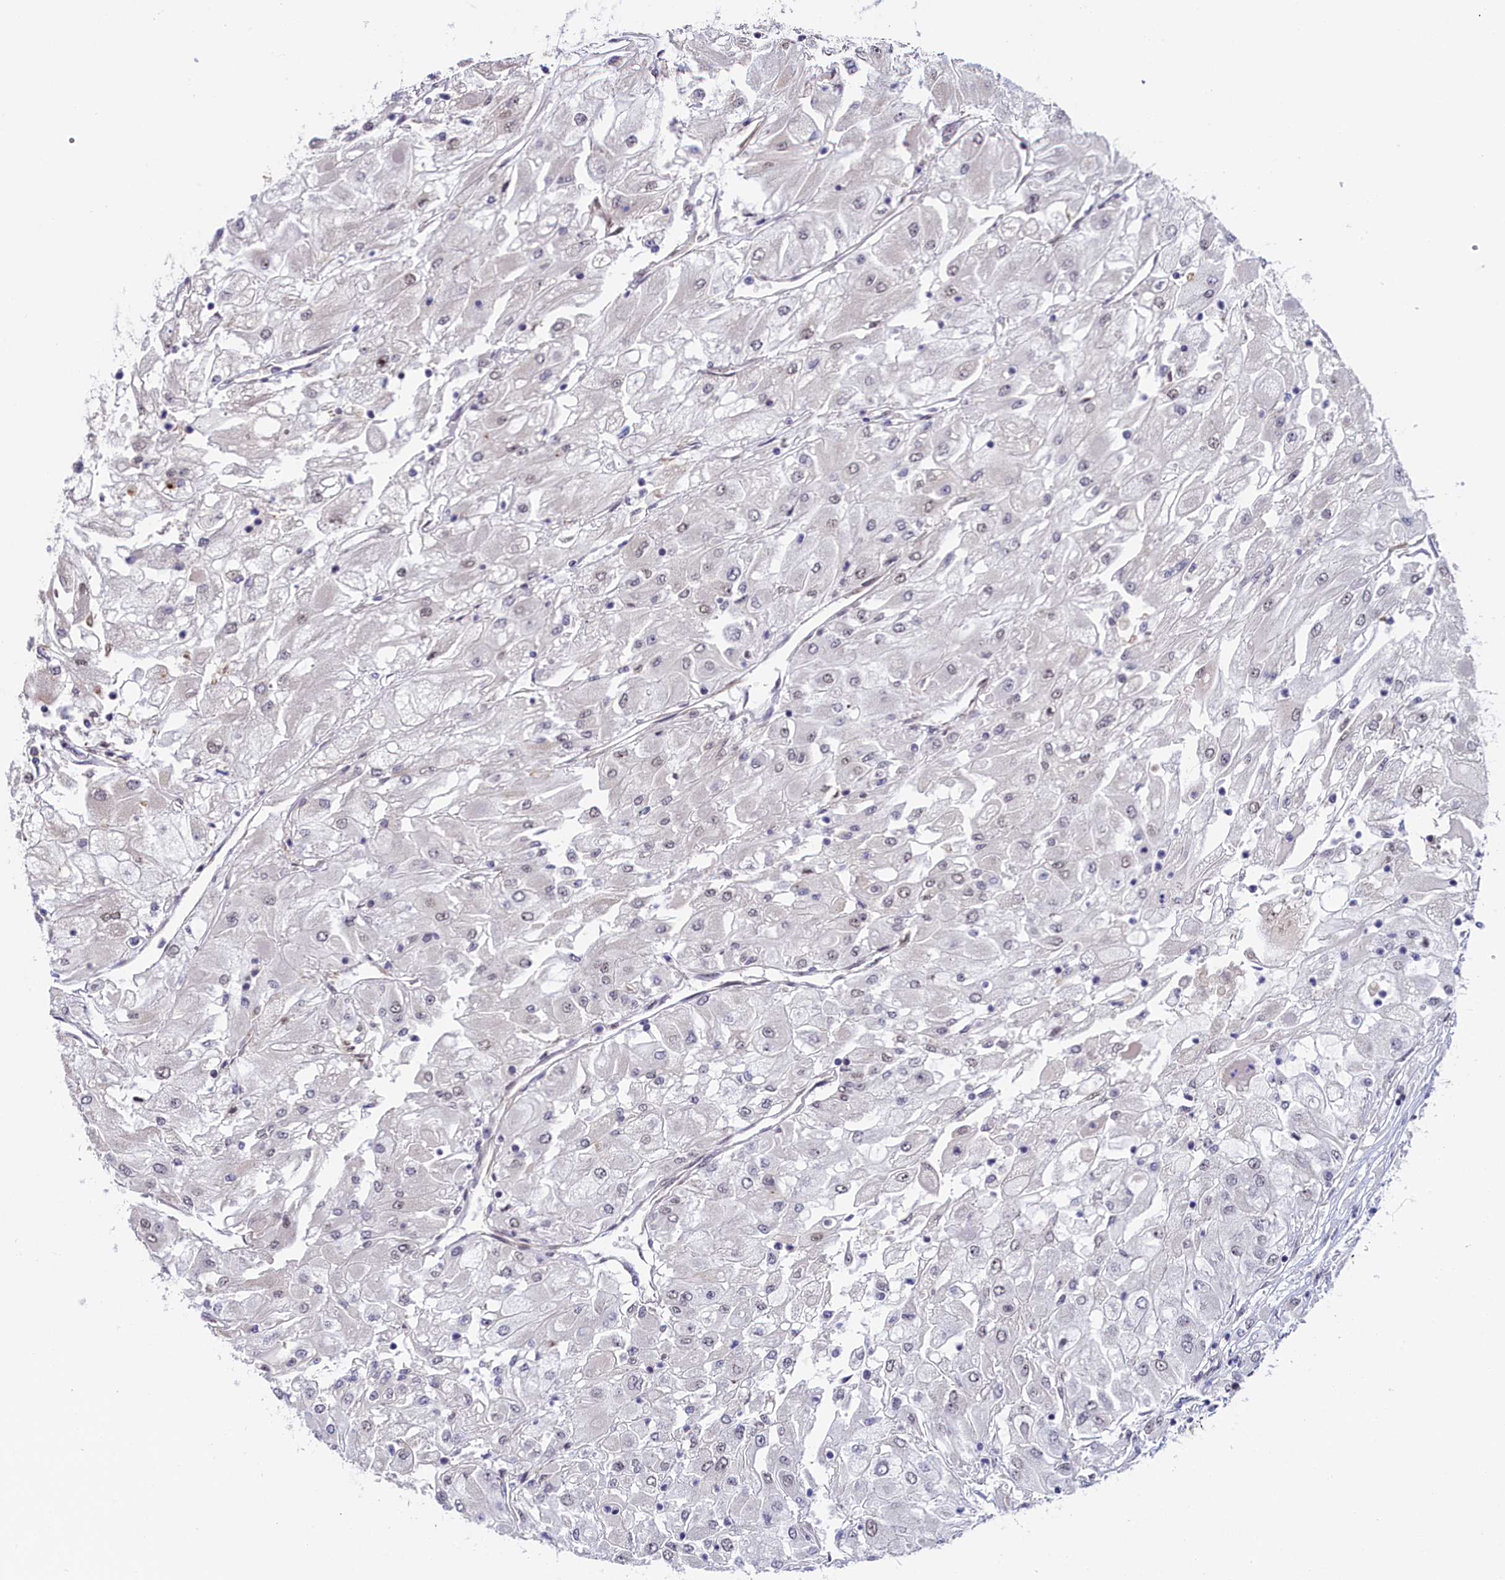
{"staining": {"intensity": "negative", "quantity": "none", "location": "none"}, "tissue": "renal cancer", "cell_type": "Tumor cells", "image_type": "cancer", "snomed": [{"axis": "morphology", "description": "Adenocarcinoma, NOS"}, {"axis": "topography", "description": "Kidney"}], "caption": "An image of renal cancer (adenocarcinoma) stained for a protein reveals no brown staining in tumor cells.", "gene": "INTS14", "patient": {"sex": "male", "age": 80}}